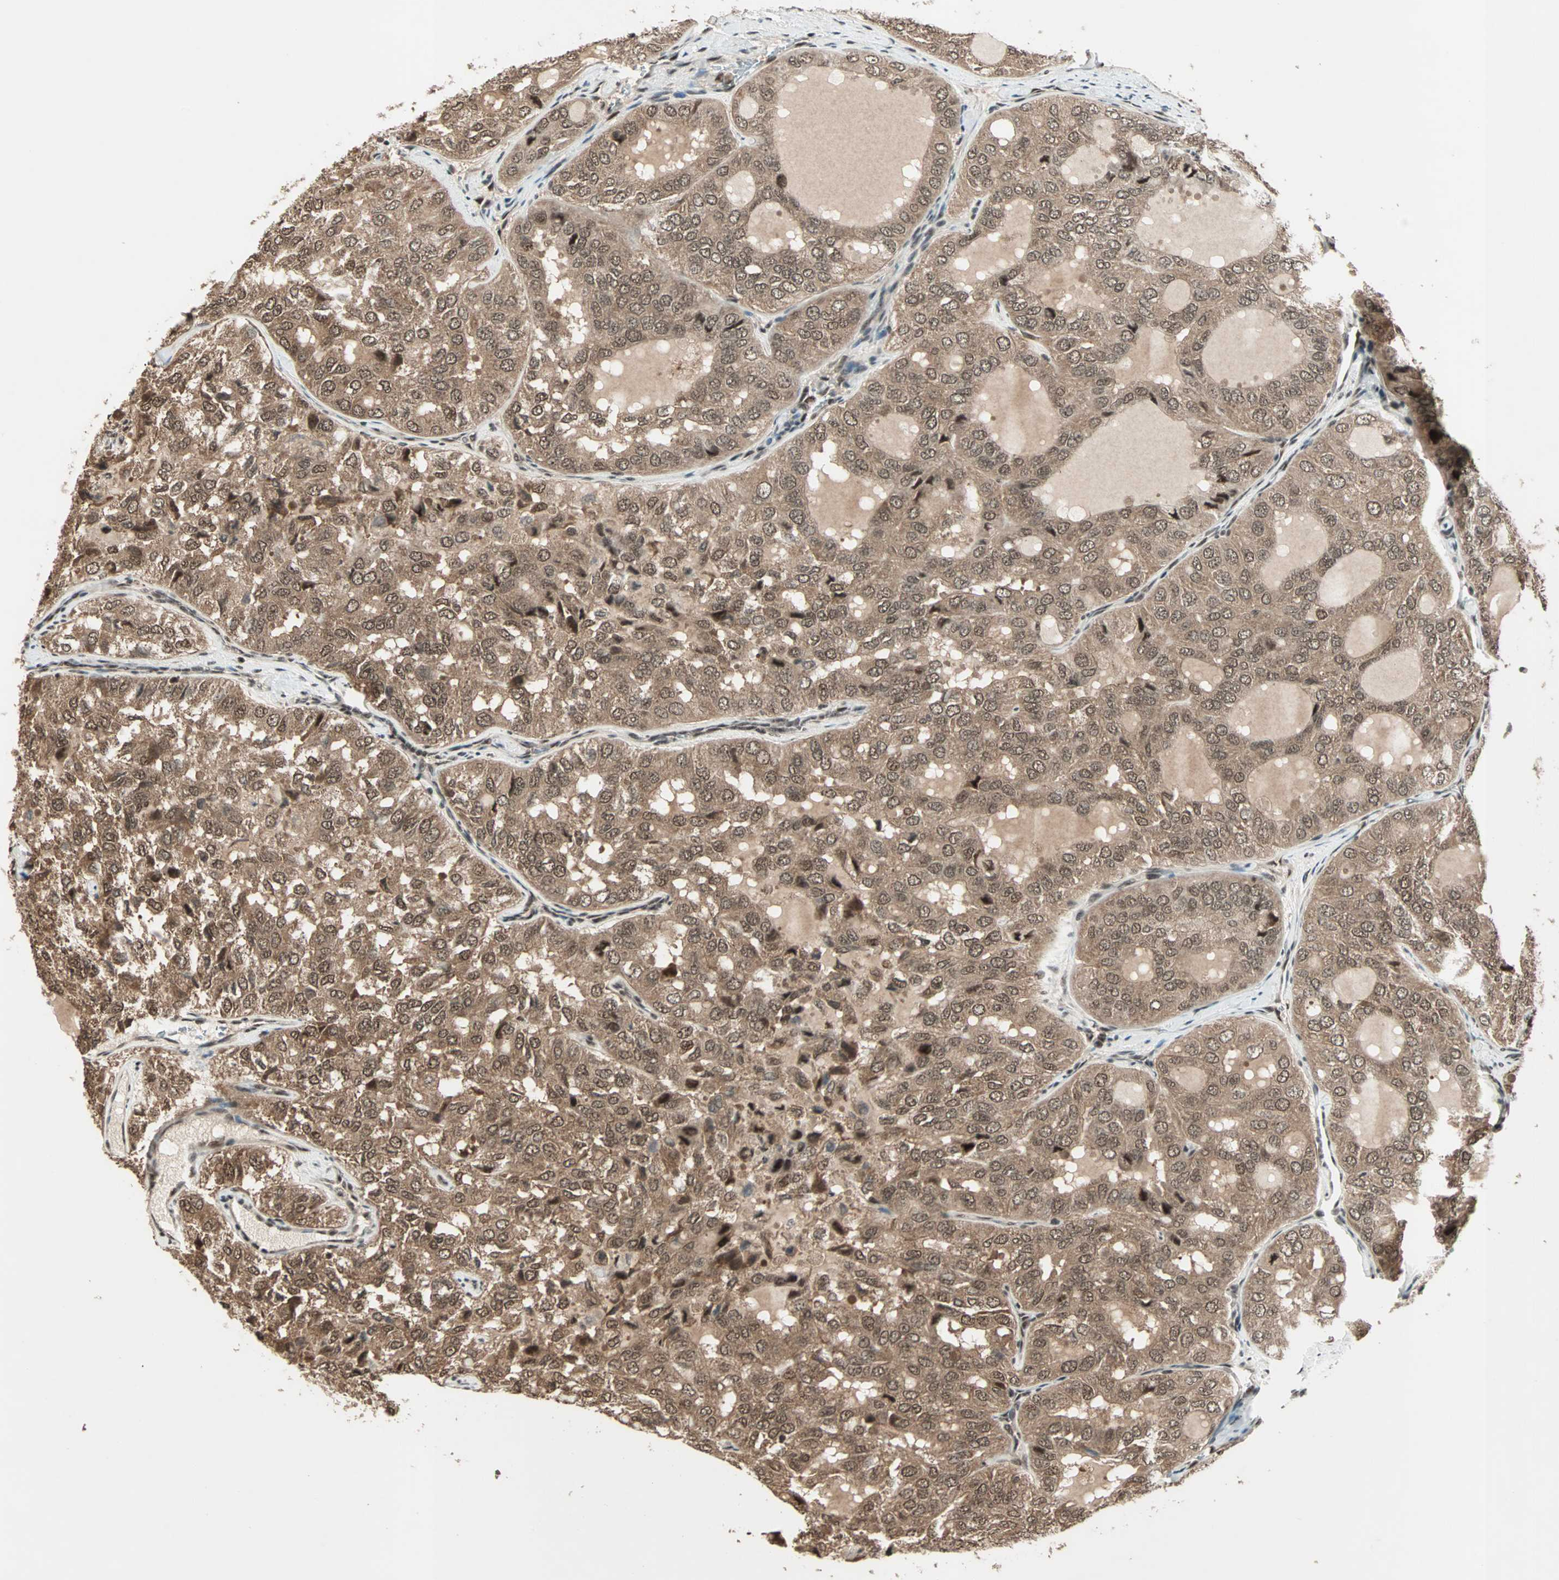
{"staining": {"intensity": "moderate", "quantity": ">75%", "location": "cytoplasmic/membranous"}, "tissue": "thyroid cancer", "cell_type": "Tumor cells", "image_type": "cancer", "snomed": [{"axis": "morphology", "description": "Follicular adenoma carcinoma, NOS"}, {"axis": "topography", "description": "Thyroid gland"}], "caption": "Approximately >75% of tumor cells in follicular adenoma carcinoma (thyroid) demonstrate moderate cytoplasmic/membranous protein staining as visualized by brown immunohistochemical staining.", "gene": "ZNF44", "patient": {"sex": "male", "age": 75}}